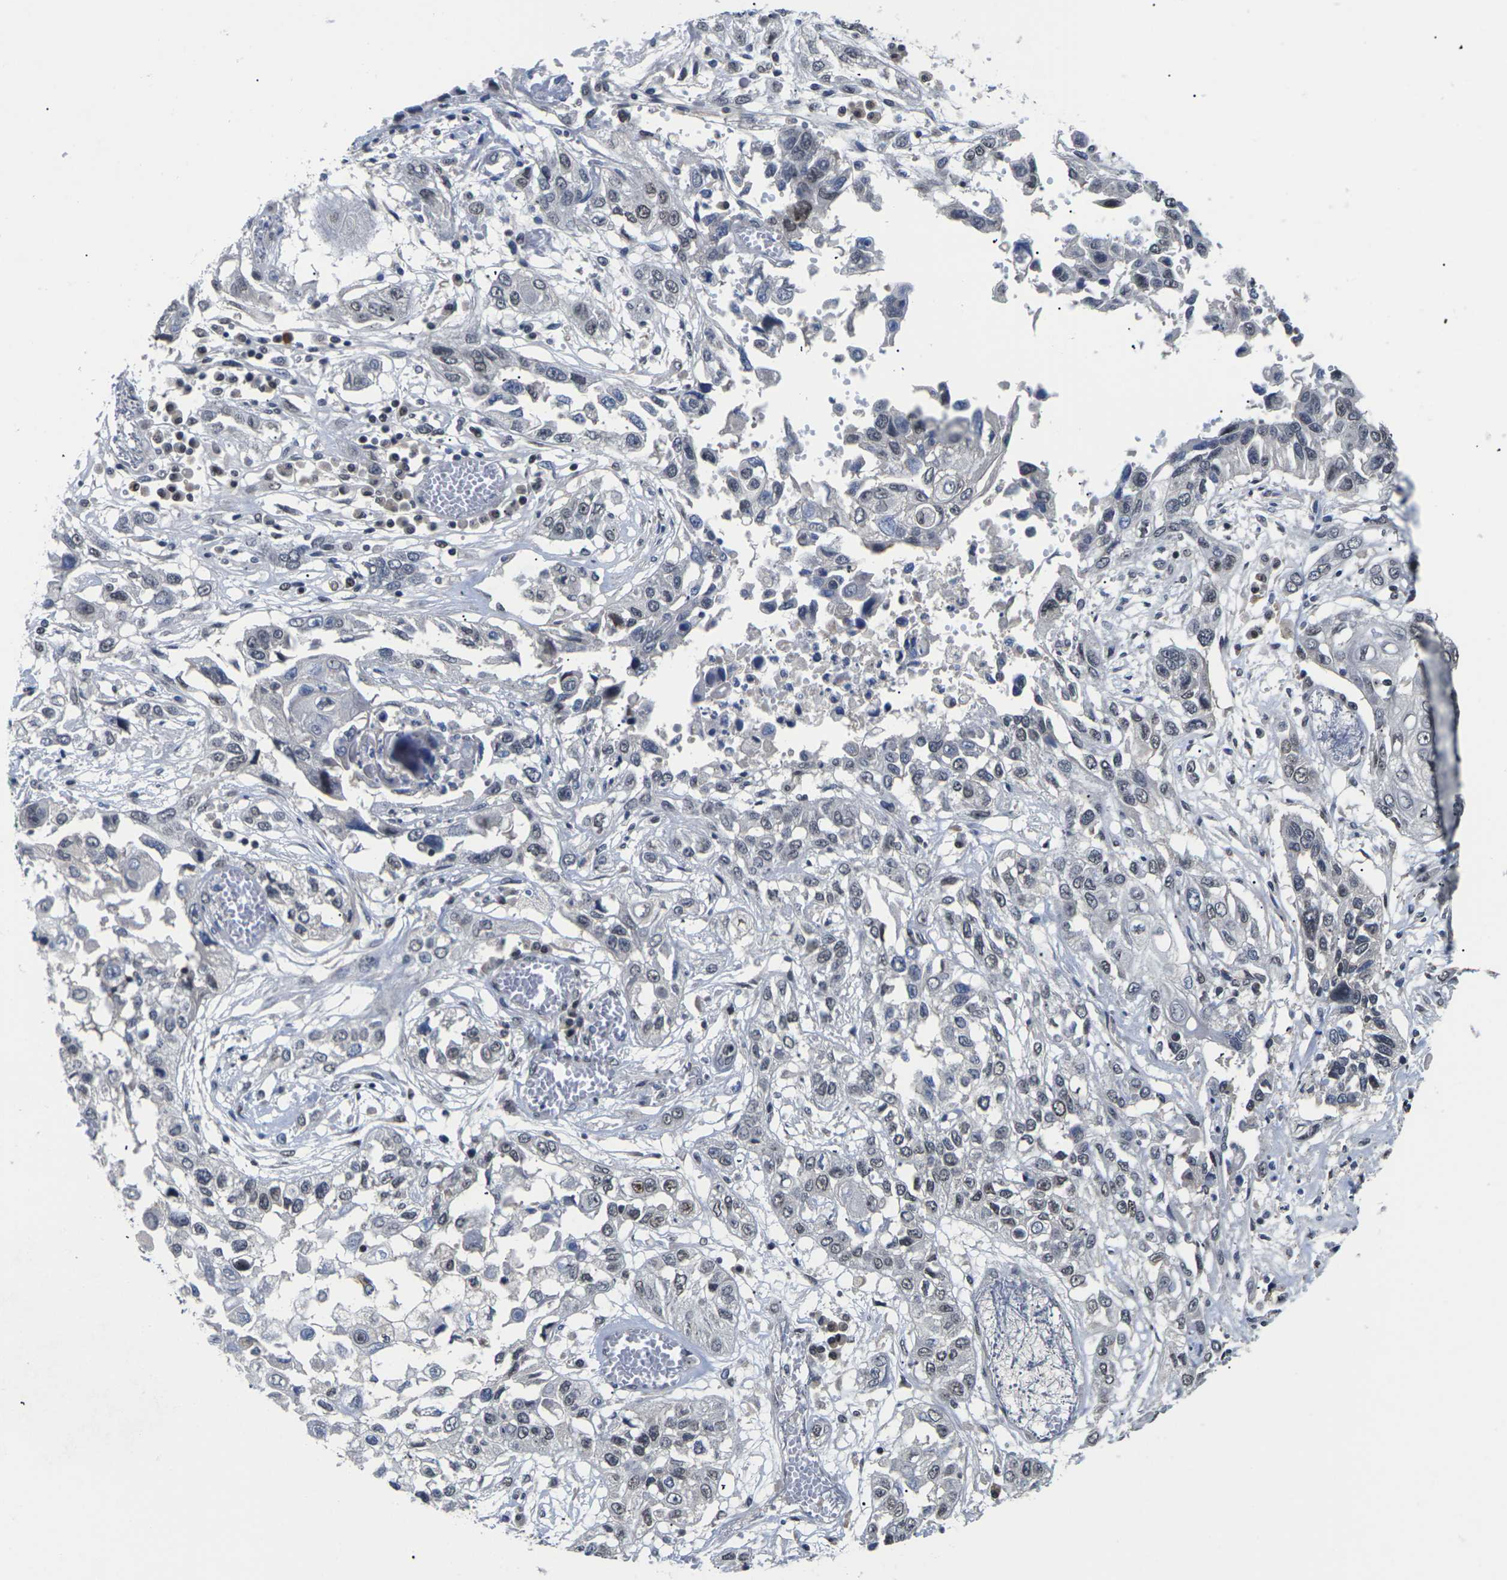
{"staining": {"intensity": "weak", "quantity": "25%-75%", "location": "nuclear"}, "tissue": "lung cancer", "cell_type": "Tumor cells", "image_type": "cancer", "snomed": [{"axis": "morphology", "description": "Squamous cell carcinoma, NOS"}, {"axis": "topography", "description": "Lung"}], "caption": "This photomicrograph shows lung squamous cell carcinoma stained with immunohistochemistry to label a protein in brown. The nuclear of tumor cells show weak positivity for the protein. Nuclei are counter-stained blue.", "gene": "ST6GAL2", "patient": {"sex": "male", "age": 71}}